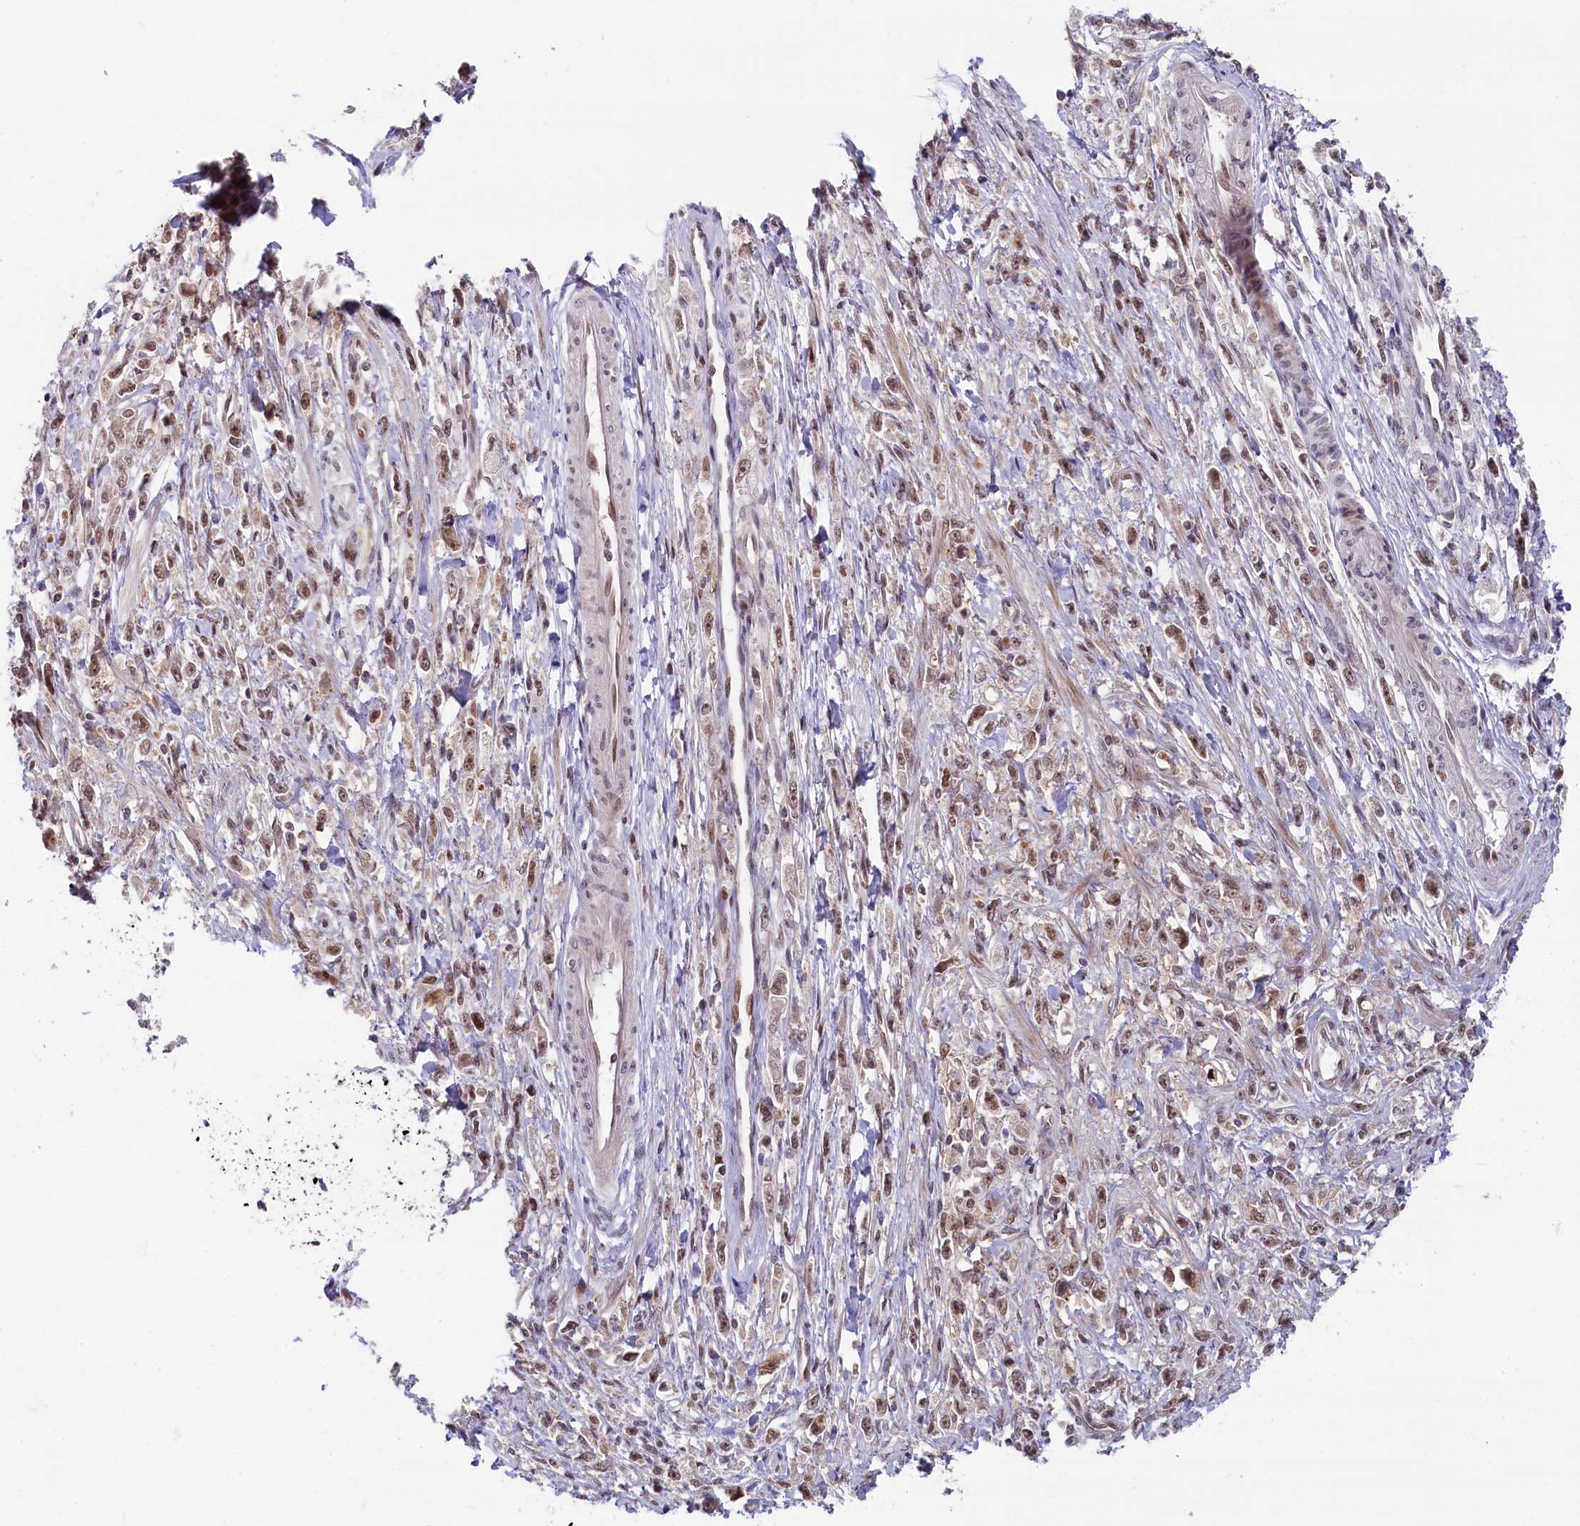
{"staining": {"intensity": "weak", "quantity": ">75%", "location": "nuclear"}, "tissue": "stomach cancer", "cell_type": "Tumor cells", "image_type": "cancer", "snomed": [{"axis": "morphology", "description": "Adenocarcinoma, NOS"}, {"axis": "topography", "description": "Stomach"}], "caption": "The histopathology image shows a brown stain indicating the presence of a protein in the nuclear of tumor cells in stomach cancer.", "gene": "FCHO1", "patient": {"sex": "female", "age": 59}}